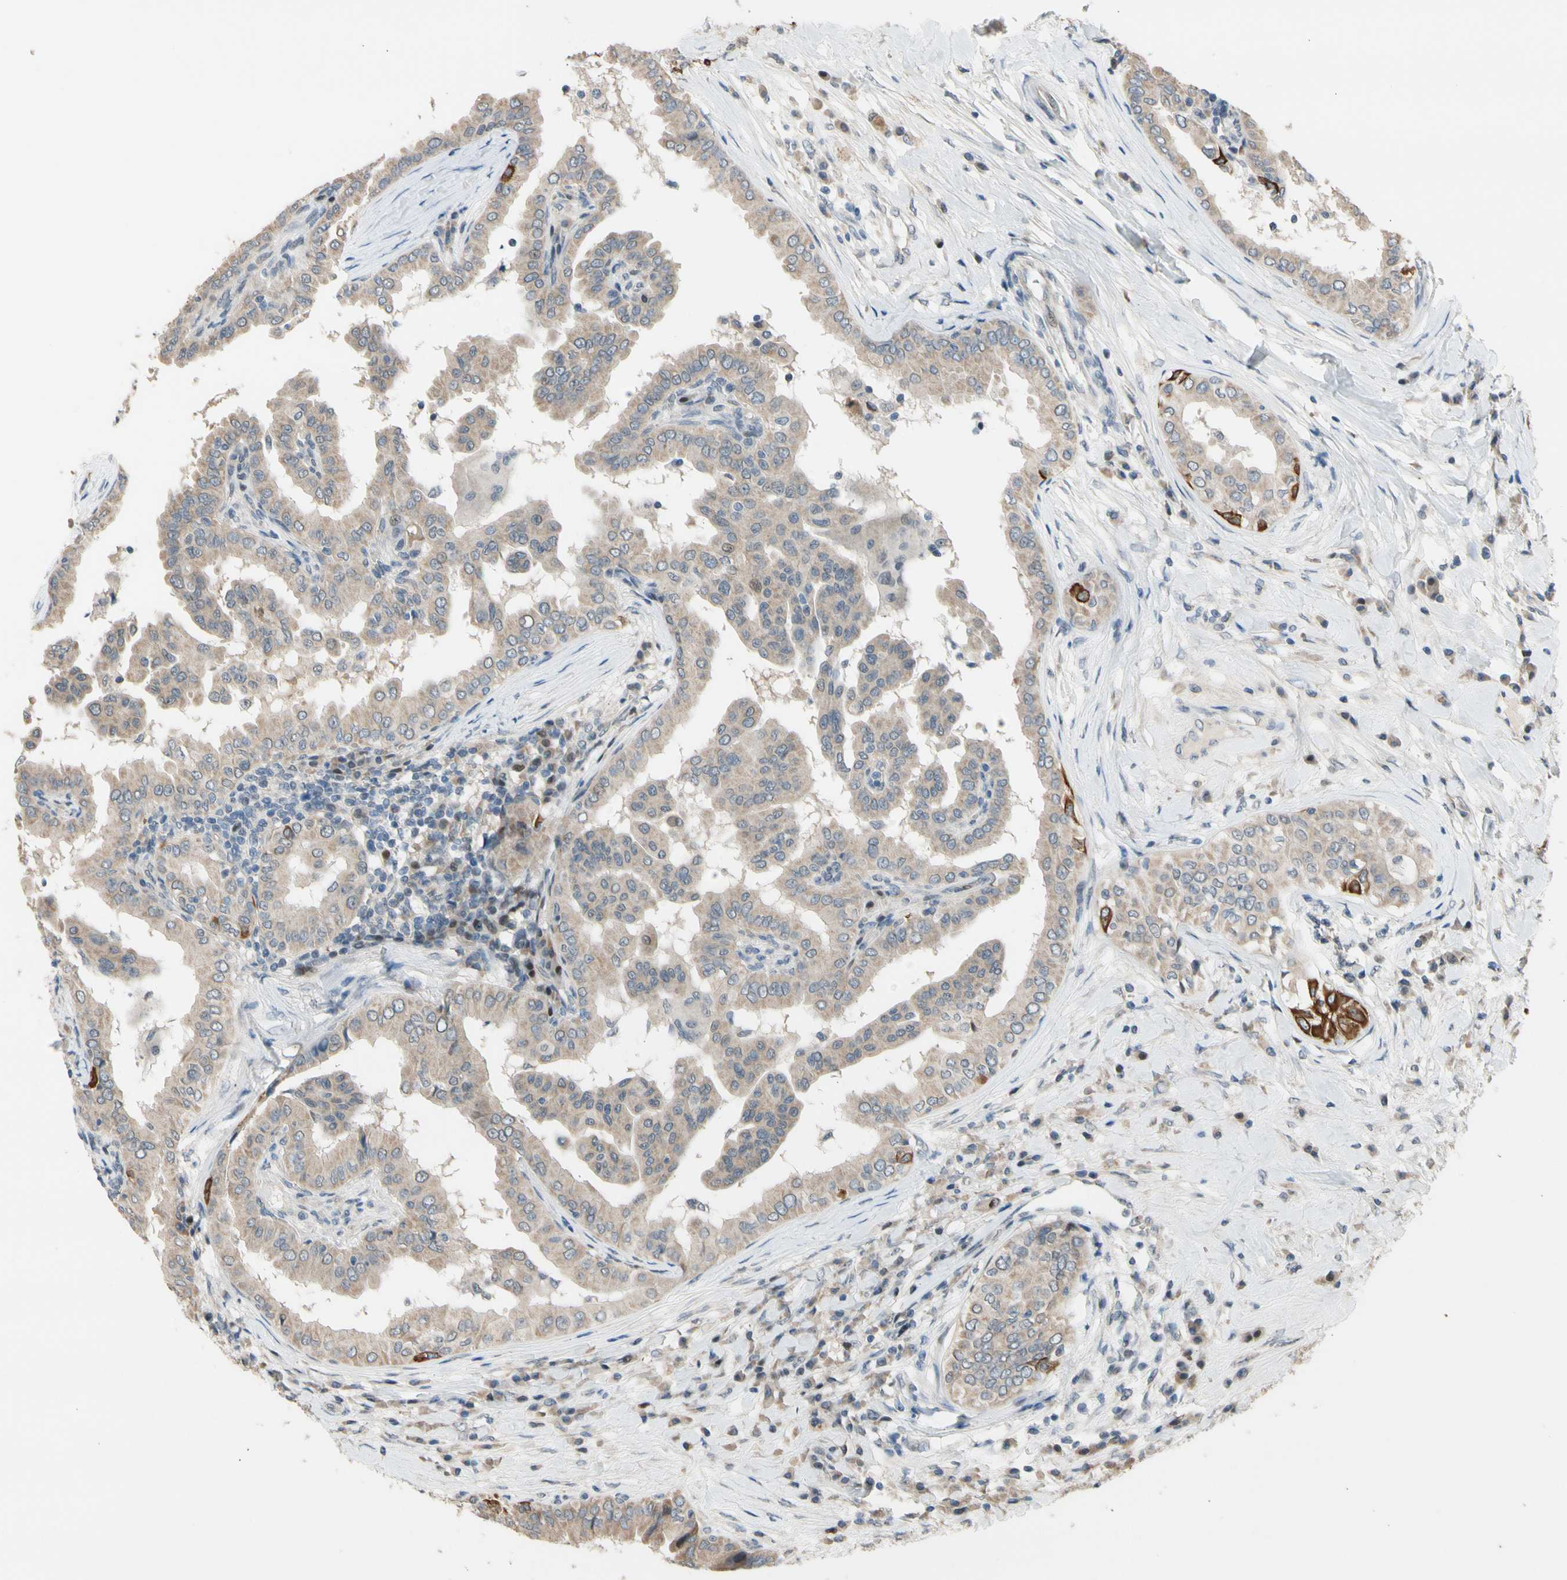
{"staining": {"intensity": "moderate", "quantity": "<25%", "location": "cytoplasmic/membranous"}, "tissue": "thyroid cancer", "cell_type": "Tumor cells", "image_type": "cancer", "snomed": [{"axis": "morphology", "description": "Papillary adenocarcinoma, NOS"}, {"axis": "topography", "description": "Thyroid gland"}], "caption": "Immunohistochemistry photomicrograph of neoplastic tissue: human thyroid papillary adenocarcinoma stained using immunohistochemistry (IHC) reveals low levels of moderate protein expression localized specifically in the cytoplasmic/membranous of tumor cells, appearing as a cytoplasmic/membranous brown color.", "gene": "ZNF184", "patient": {"sex": "male", "age": 33}}